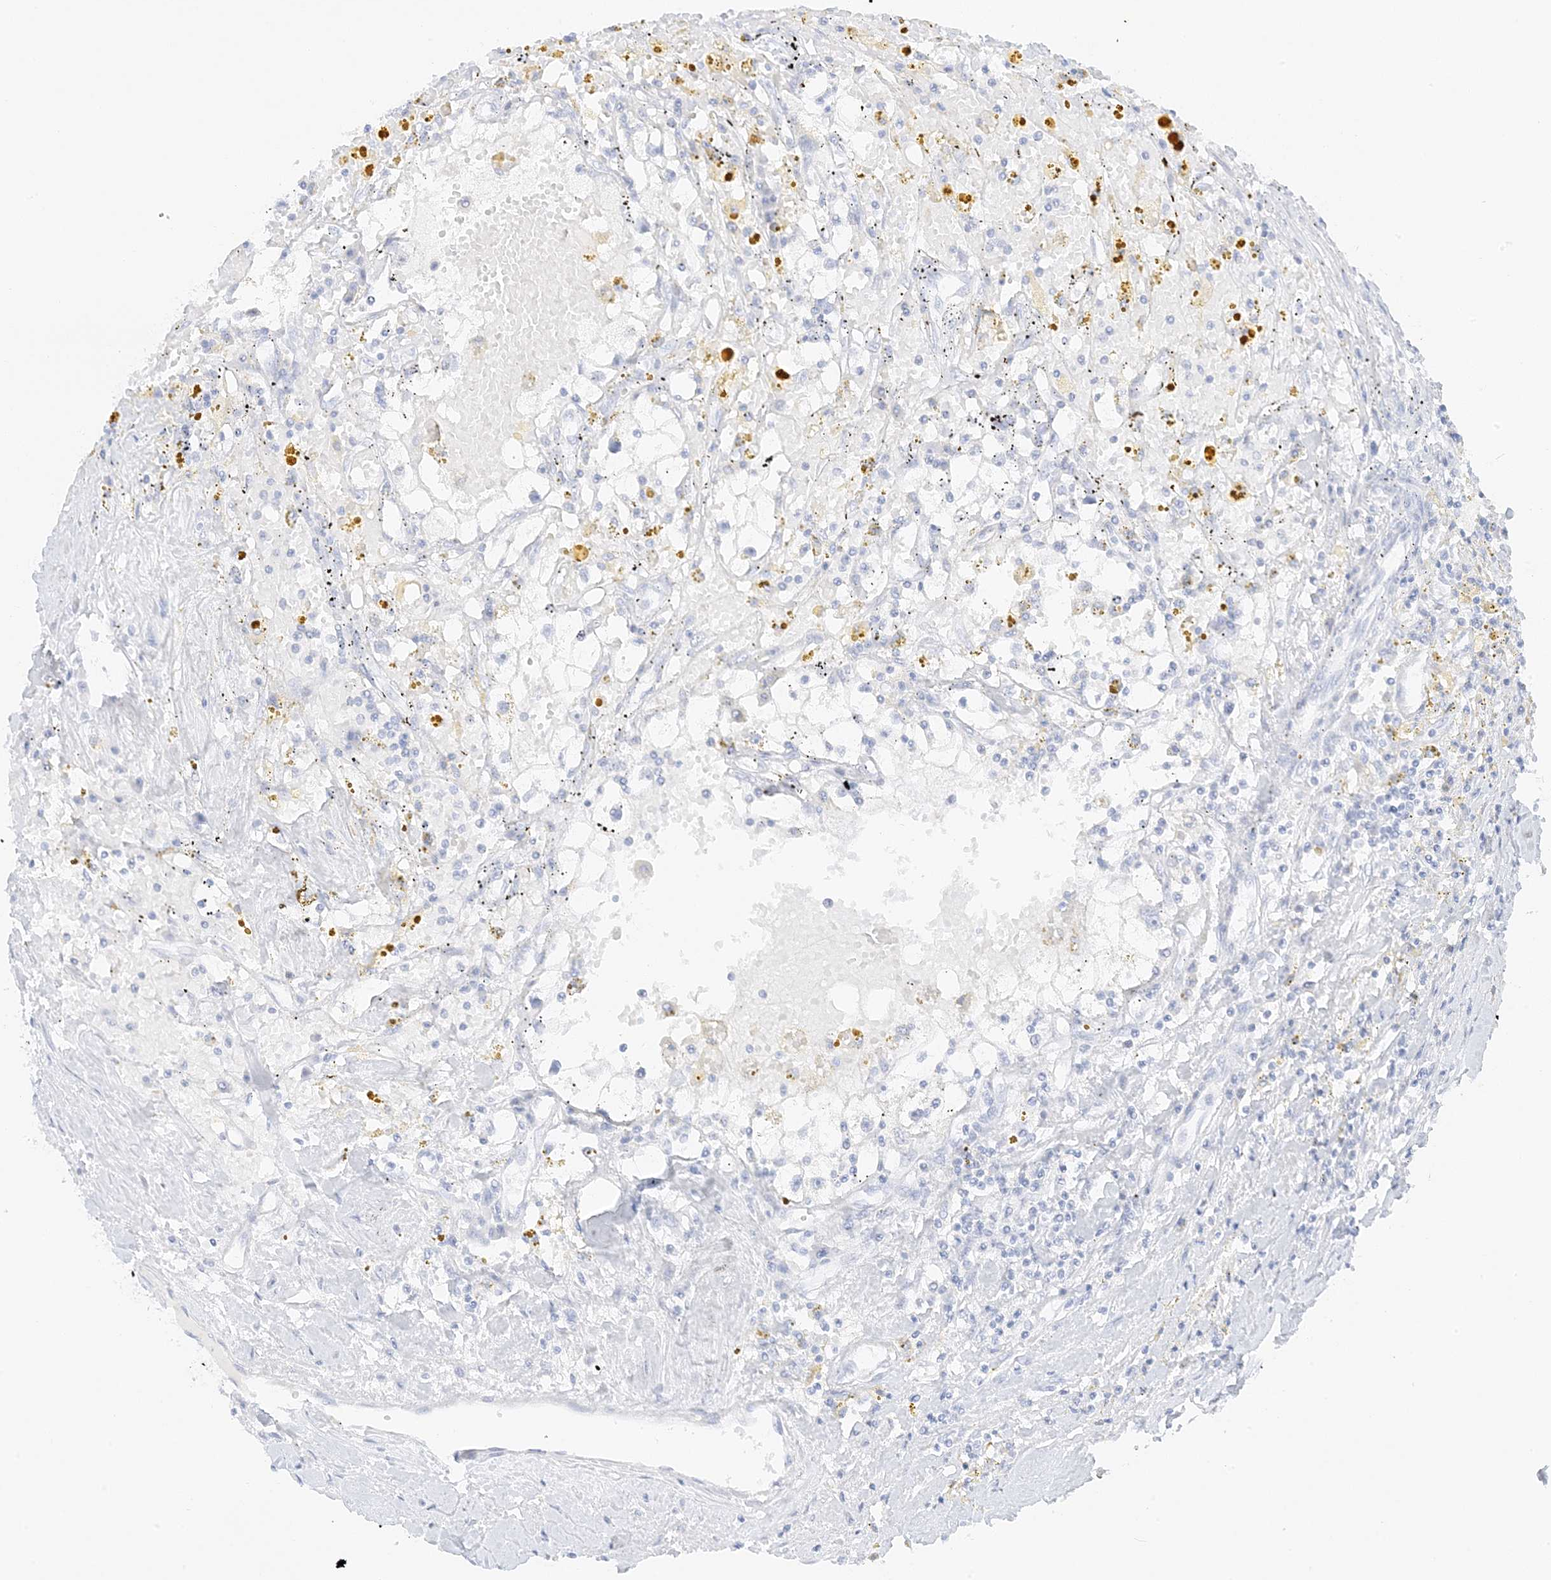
{"staining": {"intensity": "negative", "quantity": "none", "location": "none"}, "tissue": "renal cancer", "cell_type": "Tumor cells", "image_type": "cancer", "snomed": [{"axis": "morphology", "description": "Adenocarcinoma, NOS"}, {"axis": "topography", "description": "Kidney"}], "caption": "There is no significant positivity in tumor cells of adenocarcinoma (renal).", "gene": "SLC22A13", "patient": {"sex": "male", "age": 56}}